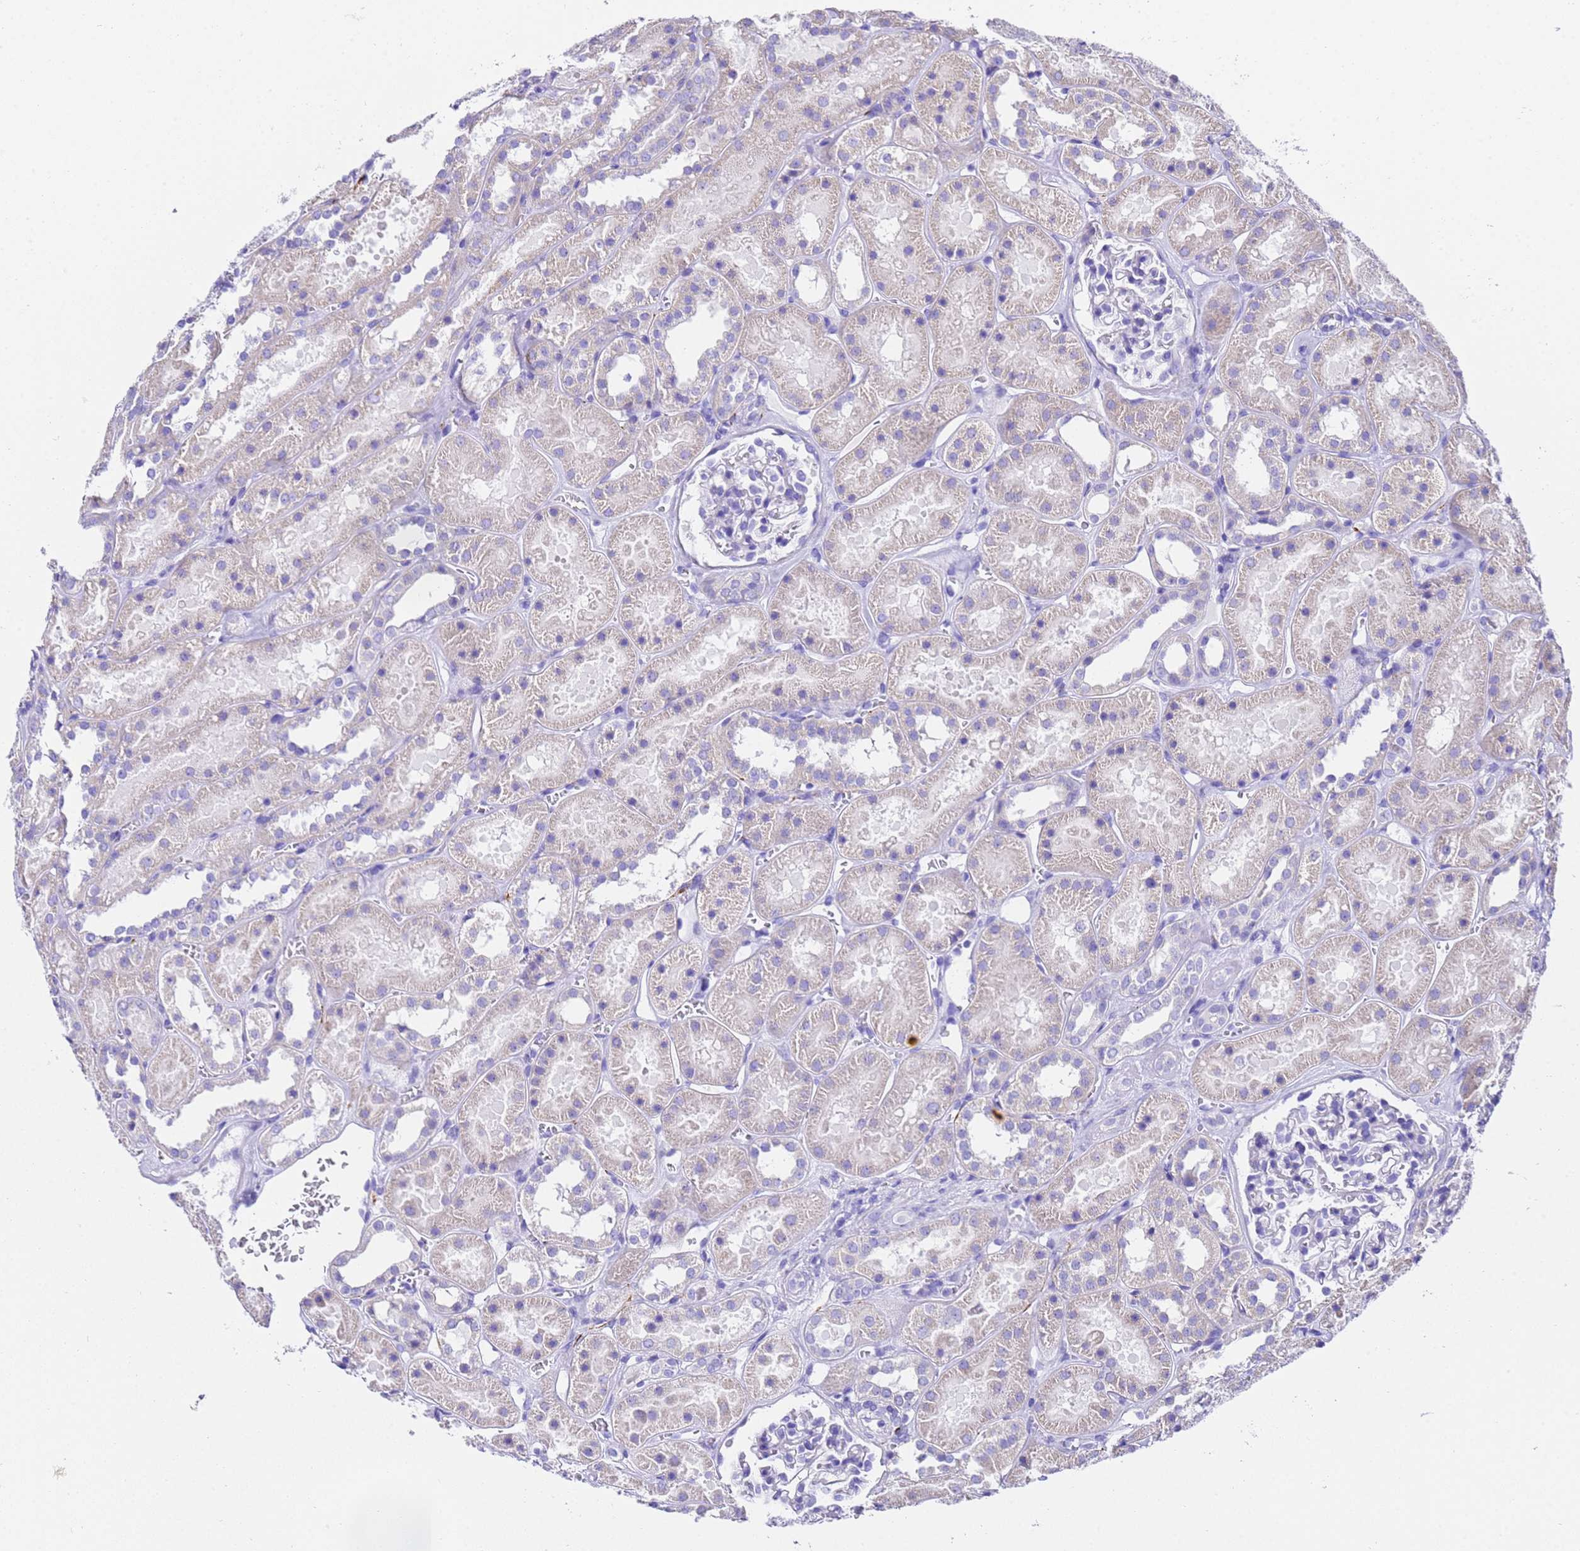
{"staining": {"intensity": "negative", "quantity": "none", "location": "none"}, "tissue": "kidney", "cell_type": "Cells in glomeruli", "image_type": "normal", "snomed": [{"axis": "morphology", "description": "Normal tissue, NOS"}, {"axis": "topography", "description": "Kidney"}], "caption": "High power microscopy micrograph of an IHC histopathology image of normal kidney, revealing no significant staining in cells in glomeruli.", "gene": "FAM72A", "patient": {"sex": "female", "age": 41}}